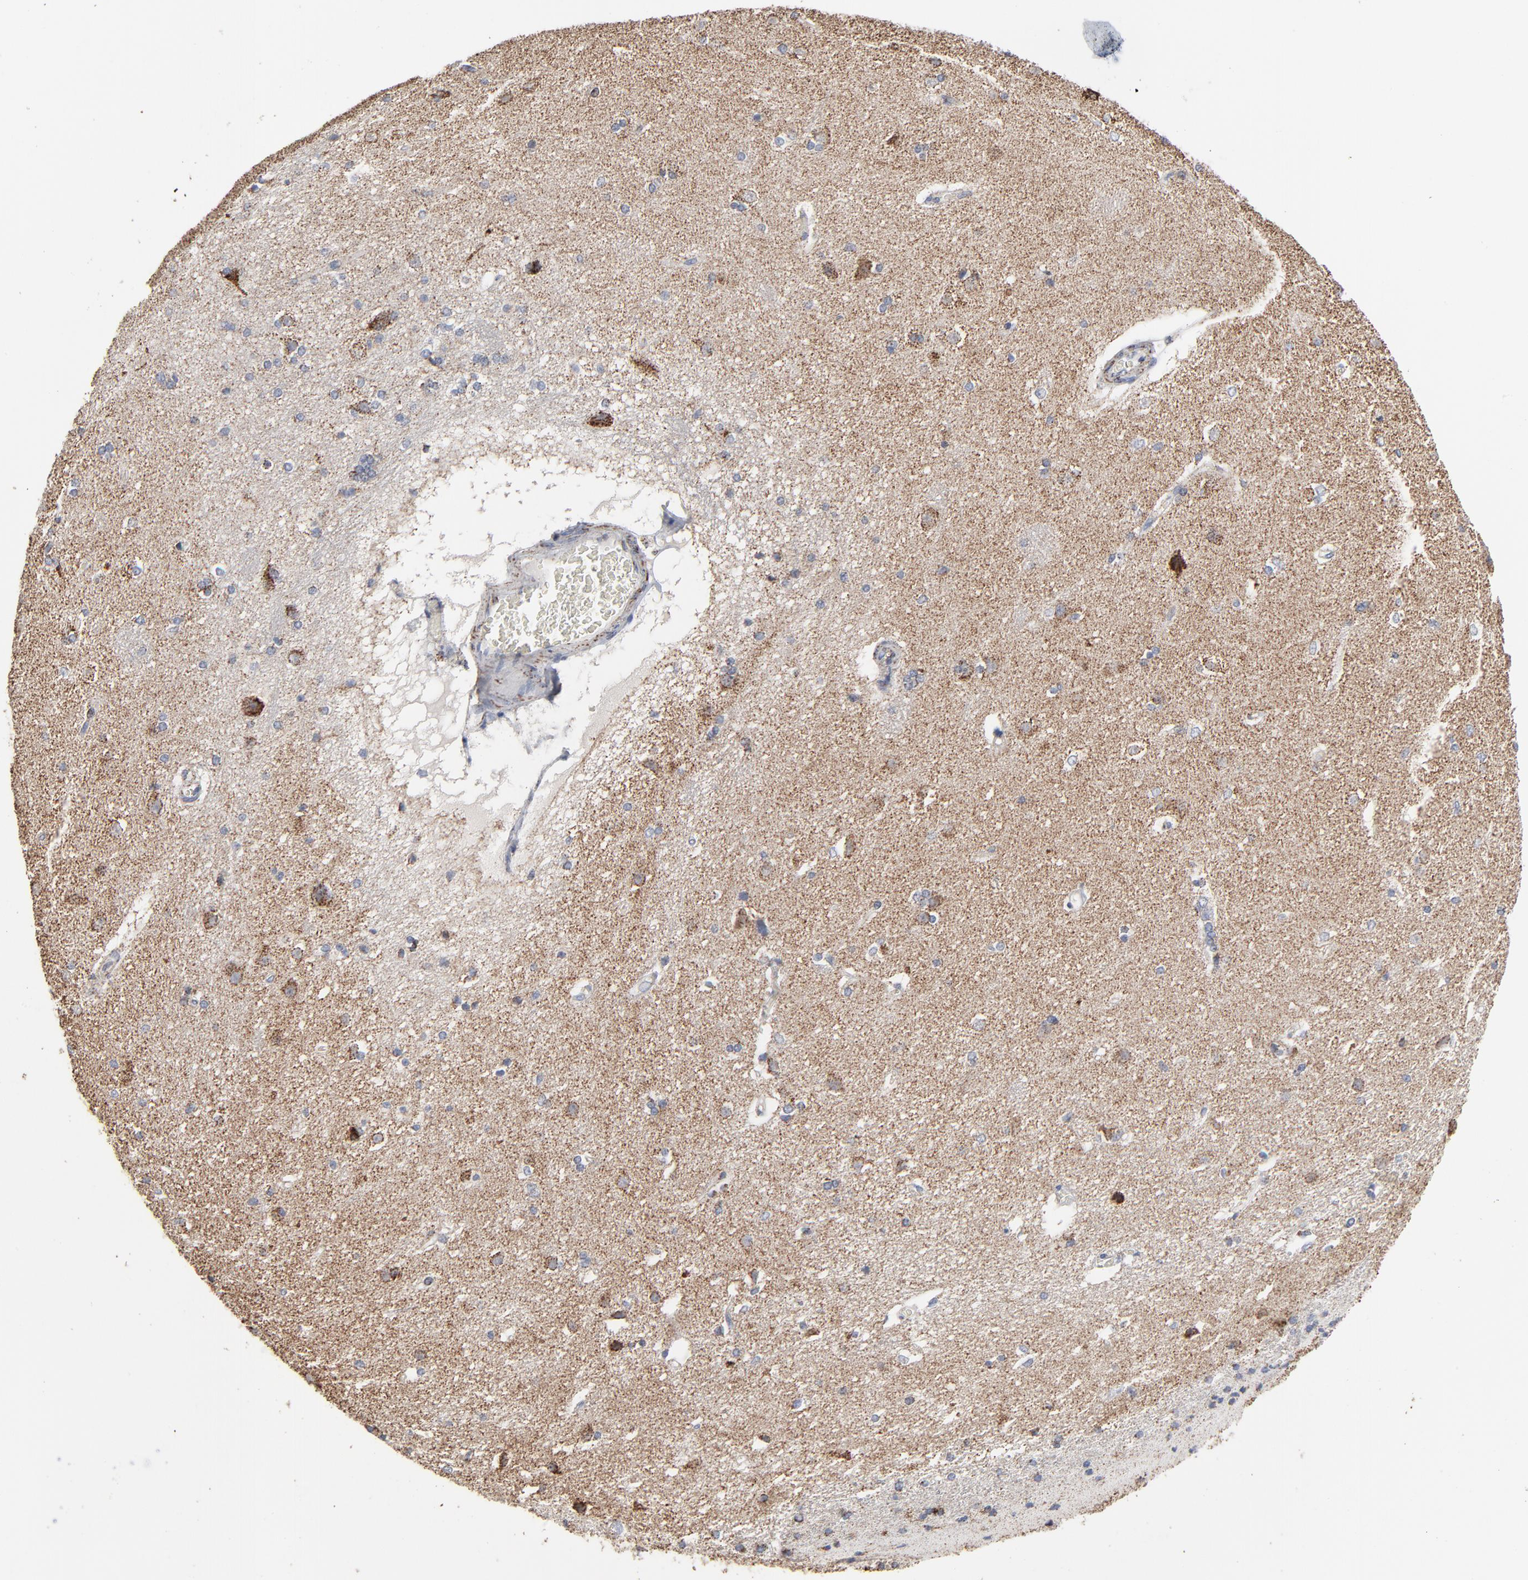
{"staining": {"intensity": "strong", "quantity": ">75%", "location": "cytoplasmic/membranous"}, "tissue": "caudate", "cell_type": "Glial cells", "image_type": "normal", "snomed": [{"axis": "morphology", "description": "Normal tissue, NOS"}, {"axis": "topography", "description": "Lateral ventricle wall"}], "caption": "Immunohistochemistry (IHC) micrograph of normal caudate: human caudate stained using immunohistochemistry (IHC) displays high levels of strong protein expression localized specifically in the cytoplasmic/membranous of glial cells, appearing as a cytoplasmic/membranous brown color.", "gene": "UQCRC1", "patient": {"sex": "female", "age": 19}}